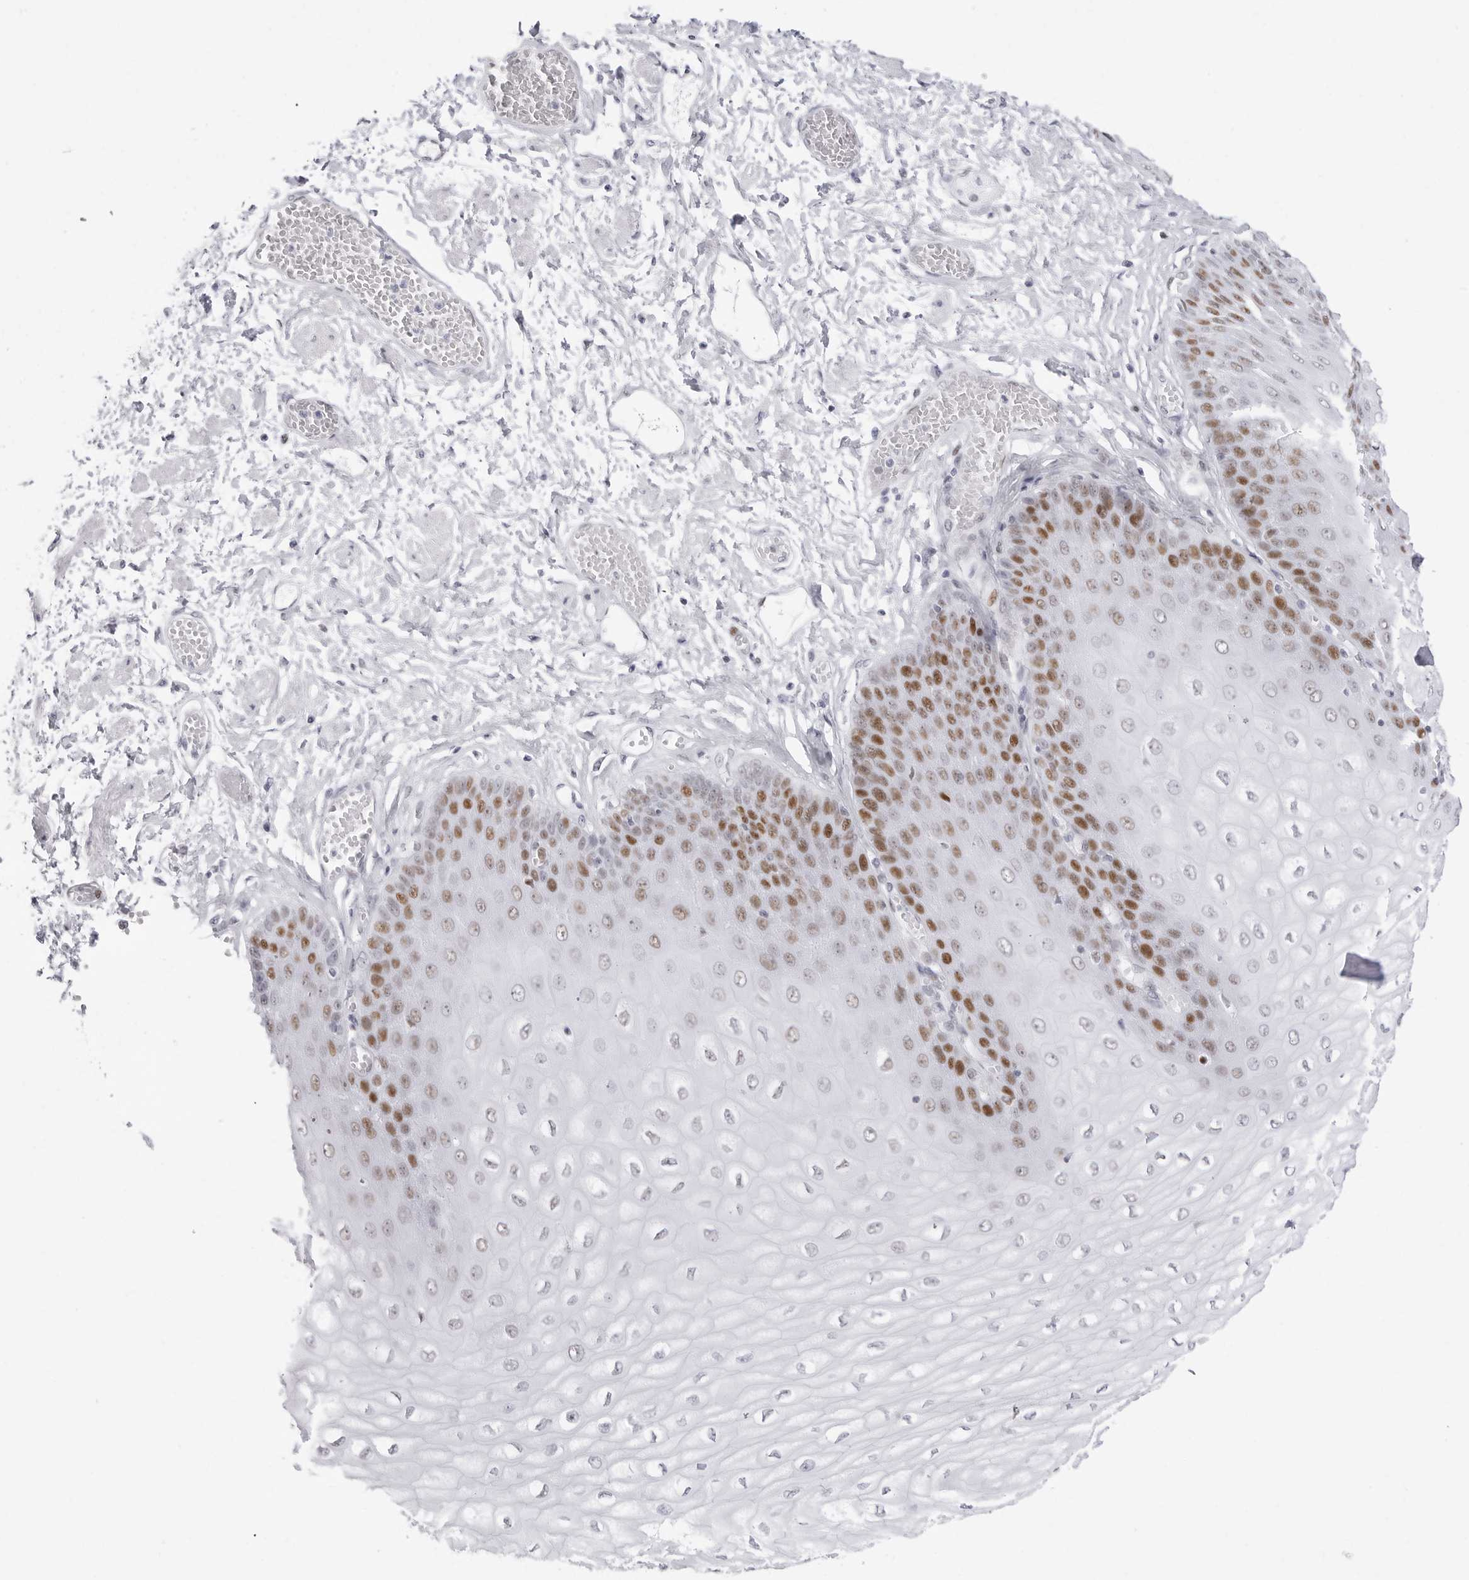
{"staining": {"intensity": "moderate", "quantity": "25%-75%", "location": "nuclear"}, "tissue": "esophagus", "cell_type": "Squamous epithelial cells", "image_type": "normal", "snomed": [{"axis": "morphology", "description": "Normal tissue, NOS"}, {"axis": "topography", "description": "Esophagus"}], "caption": "IHC of benign esophagus demonstrates medium levels of moderate nuclear staining in approximately 25%-75% of squamous epithelial cells. (Stains: DAB (3,3'-diaminobenzidine) in brown, nuclei in blue, Microscopy: brightfield microscopy at high magnification).", "gene": "NASP", "patient": {"sex": "male", "age": 60}}